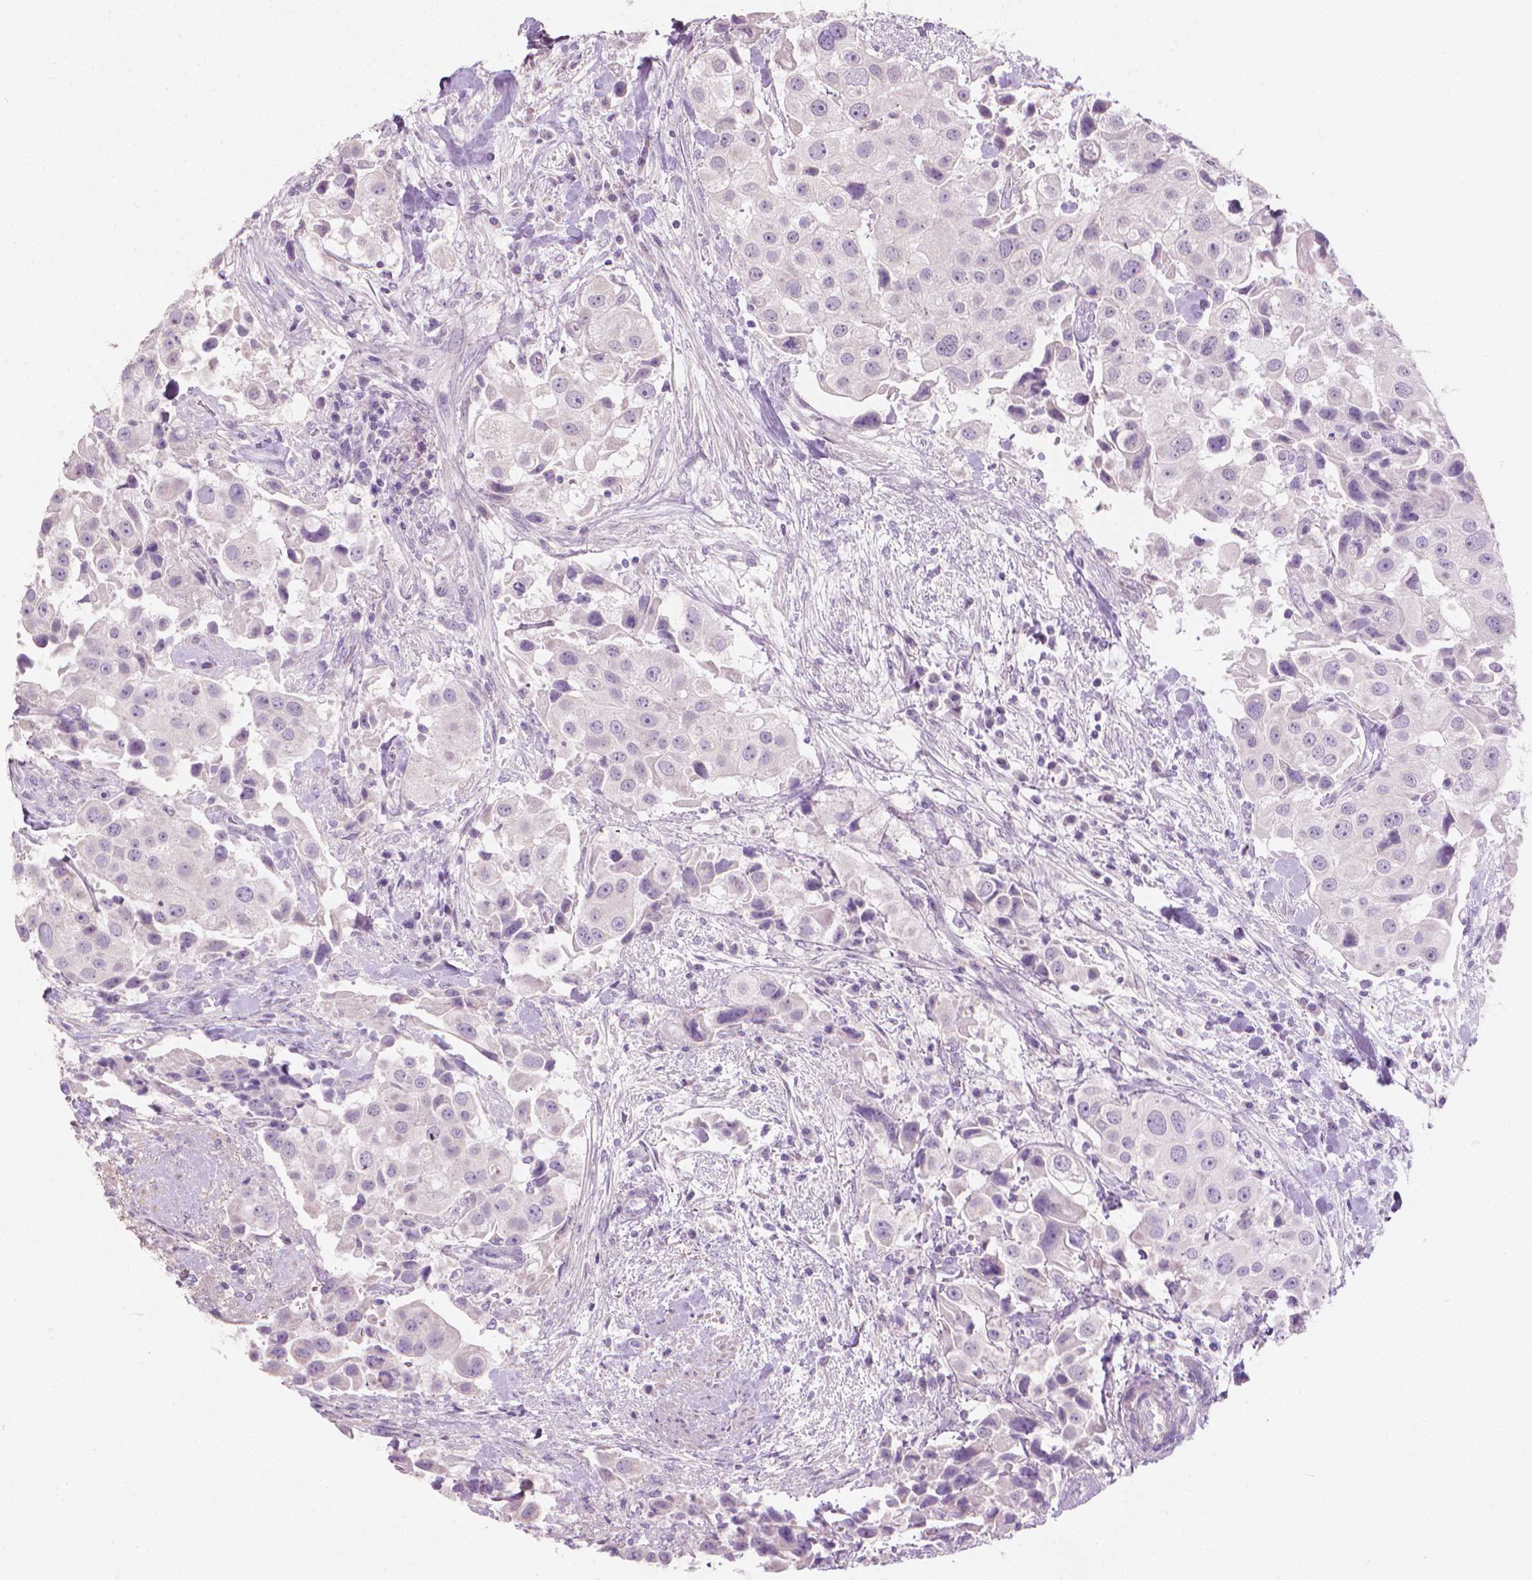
{"staining": {"intensity": "negative", "quantity": "none", "location": "none"}, "tissue": "urothelial cancer", "cell_type": "Tumor cells", "image_type": "cancer", "snomed": [{"axis": "morphology", "description": "Urothelial carcinoma, High grade"}, {"axis": "topography", "description": "Urinary bladder"}], "caption": "A micrograph of human urothelial cancer is negative for staining in tumor cells.", "gene": "CABCOCO1", "patient": {"sex": "female", "age": 64}}